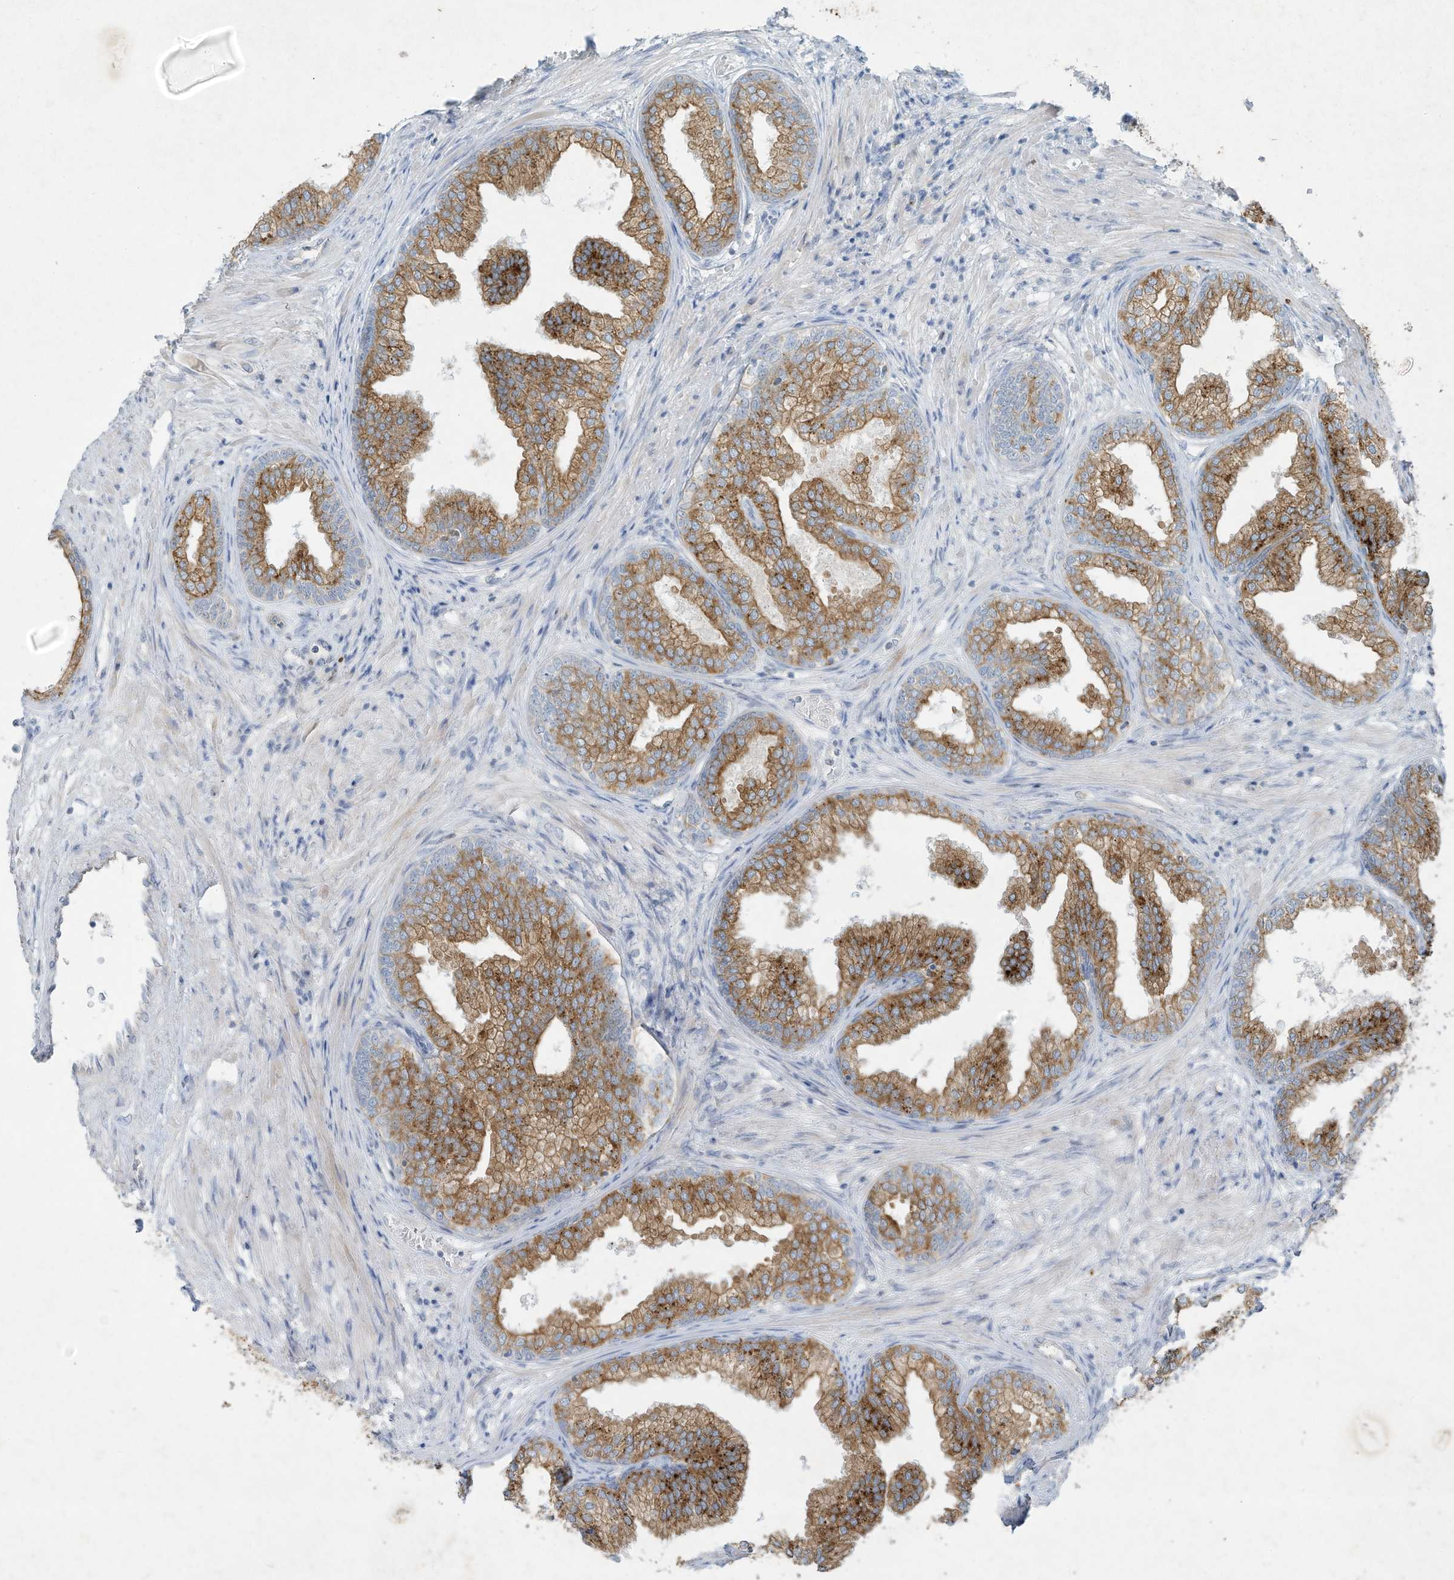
{"staining": {"intensity": "moderate", "quantity": ">75%", "location": "cytoplasmic/membranous"}, "tissue": "prostate", "cell_type": "Glandular cells", "image_type": "normal", "snomed": [{"axis": "morphology", "description": "Normal tissue, NOS"}, {"axis": "topography", "description": "Prostate"}], "caption": "Immunohistochemistry staining of benign prostate, which shows medium levels of moderate cytoplasmic/membranous positivity in approximately >75% of glandular cells indicating moderate cytoplasmic/membranous protein expression. The staining was performed using DAB (3,3'-diaminobenzidine) (brown) for protein detection and nuclei were counterstained in hematoxylin (blue).", "gene": "TUBE1", "patient": {"sex": "male", "age": 76}}